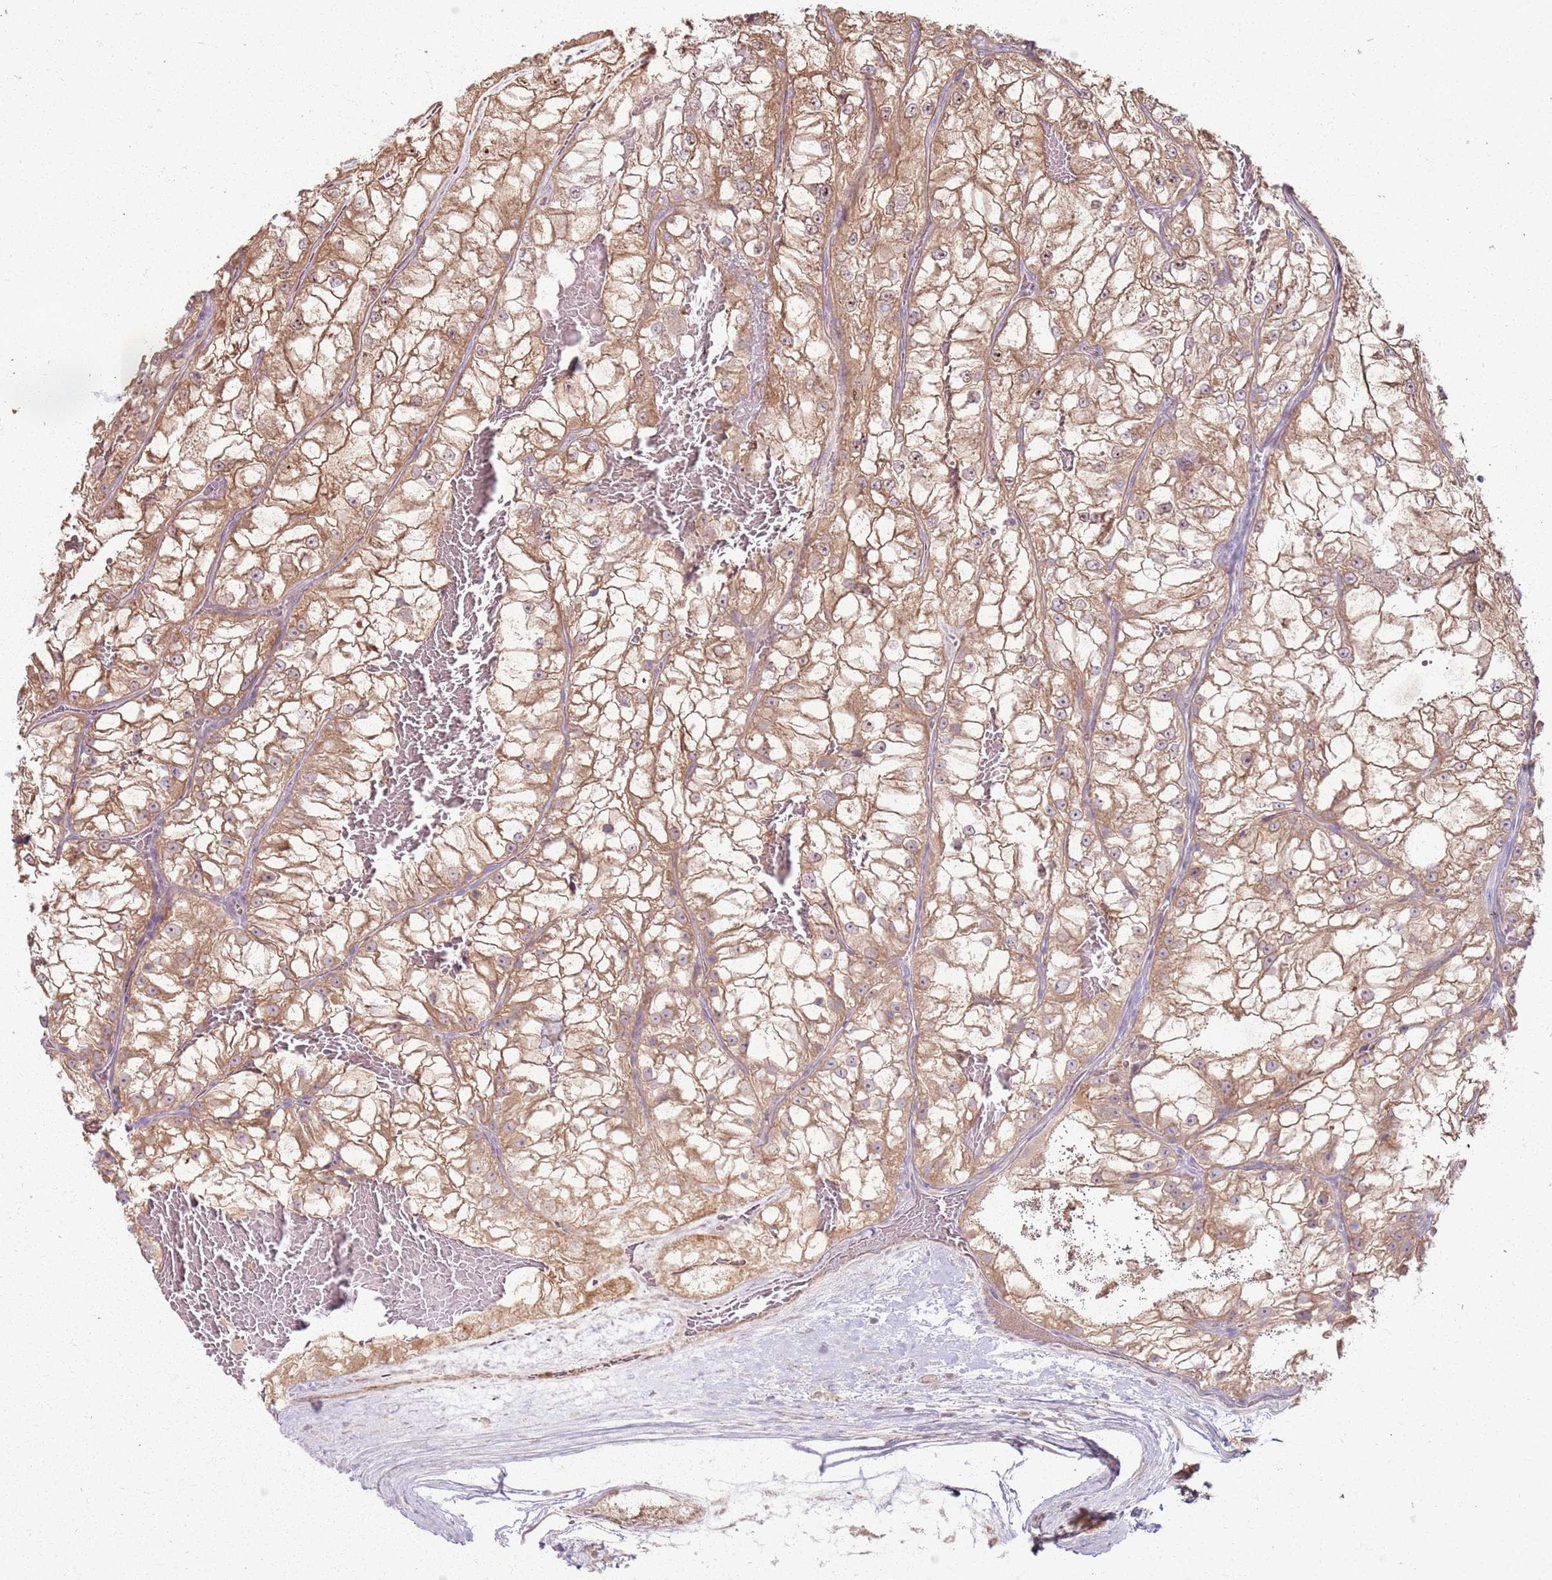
{"staining": {"intensity": "moderate", "quantity": ">75%", "location": "cytoplasmic/membranous"}, "tissue": "renal cancer", "cell_type": "Tumor cells", "image_type": "cancer", "snomed": [{"axis": "morphology", "description": "Adenocarcinoma, NOS"}, {"axis": "topography", "description": "Kidney"}], "caption": "There is medium levels of moderate cytoplasmic/membranous staining in tumor cells of renal cancer, as demonstrated by immunohistochemical staining (brown color).", "gene": "ZDHHC2", "patient": {"sex": "female", "age": 72}}